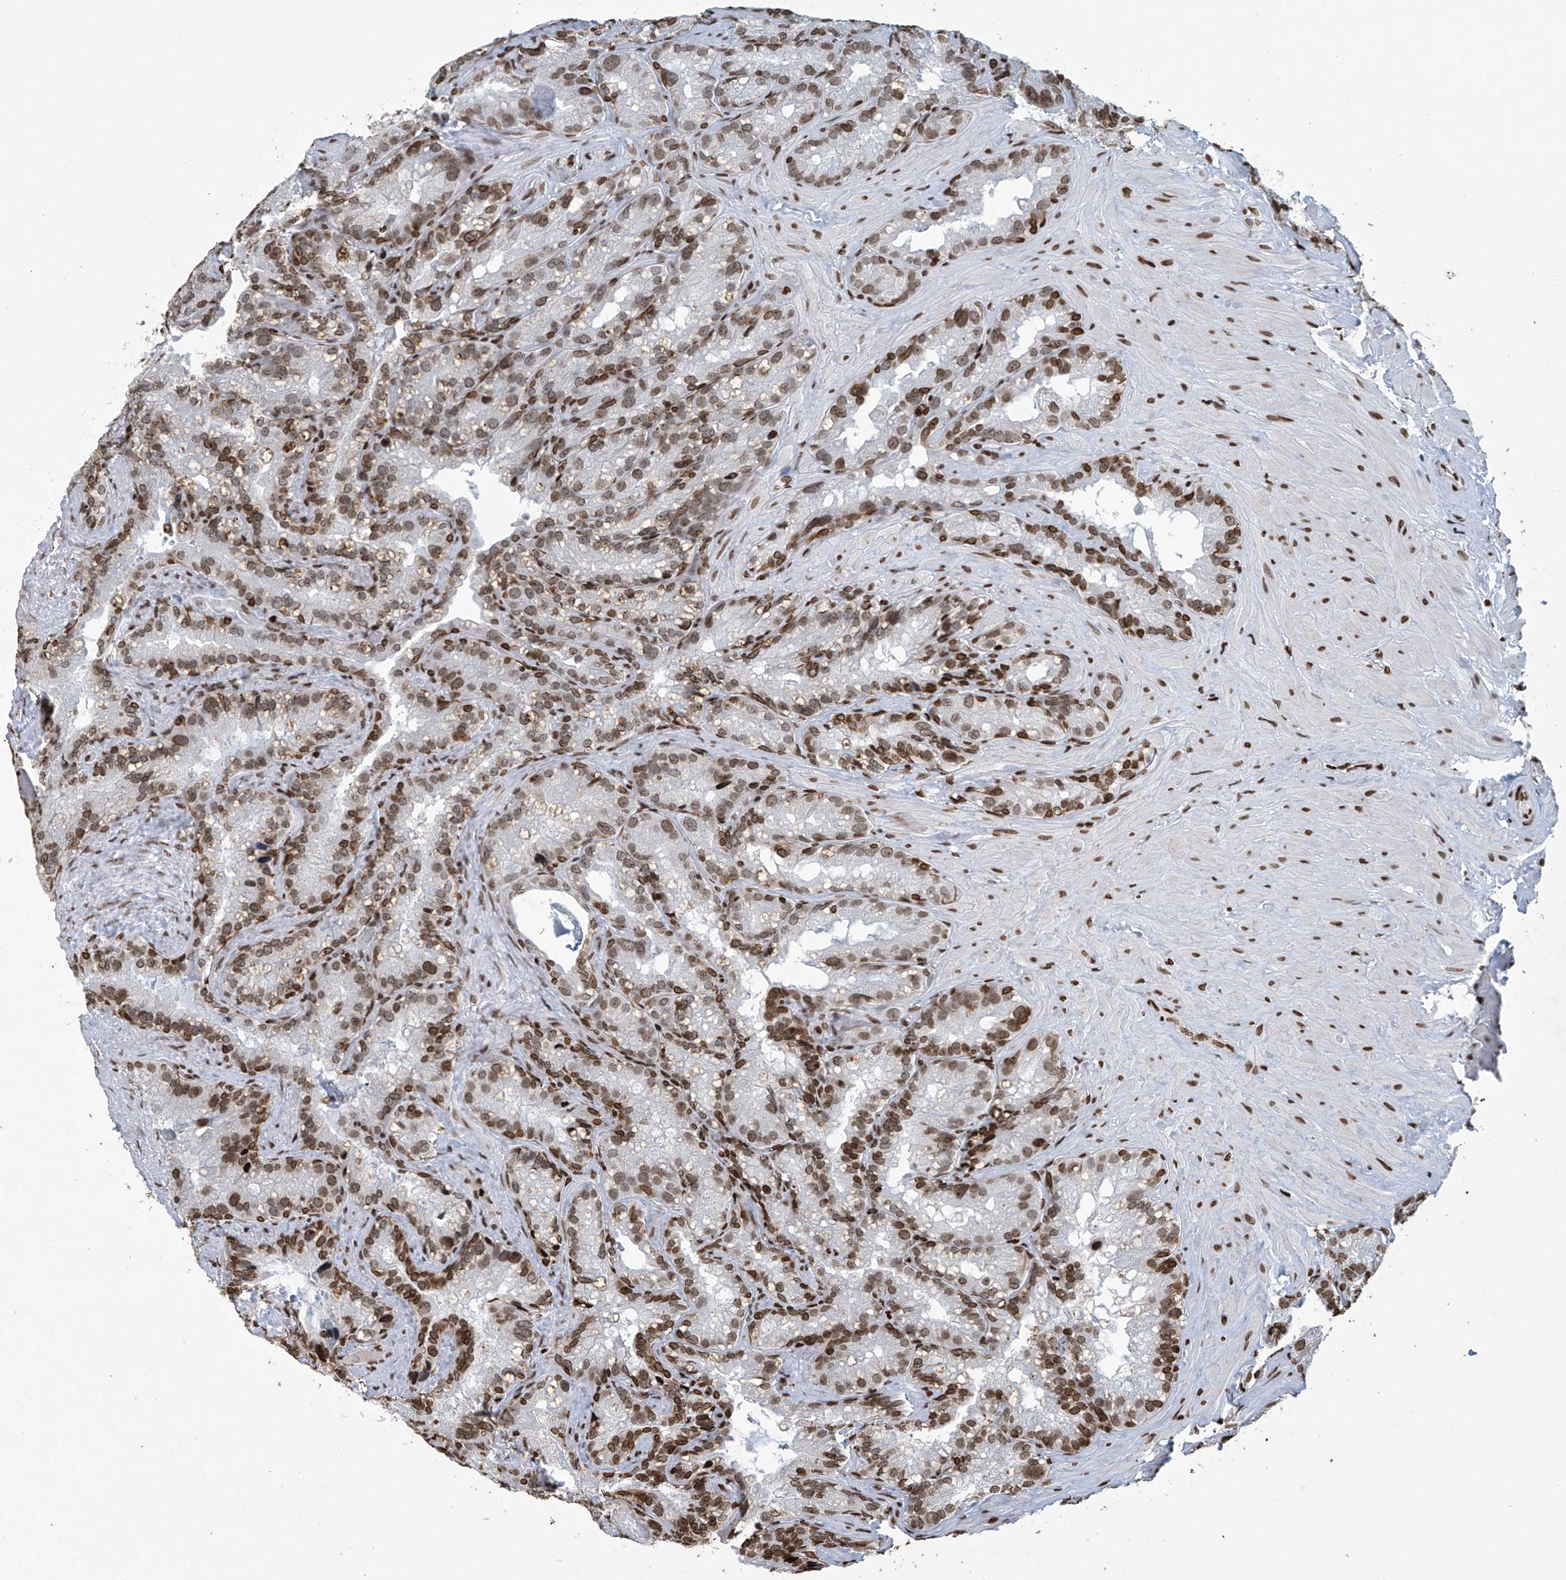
{"staining": {"intensity": "moderate", "quantity": ">75%", "location": "nuclear"}, "tissue": "seminal vesicle", "cell_type": "Glandular cells", "image_type": "normal", "snomed": [{"axis": "morphology", "description": "Normal tissue, NOS"}, {"axis": "topography", "description": "Prostate"}, {"axis": "topography", "description": "Seminal veicle"}], "caption": "Immunohistochemistry of unremarkable seminal vesicle displays medium levels of moderate nuclear expression in about >75% of glandular cells.", "gene": "H4C16", "patient": {"sex": "male", "age": 68}}